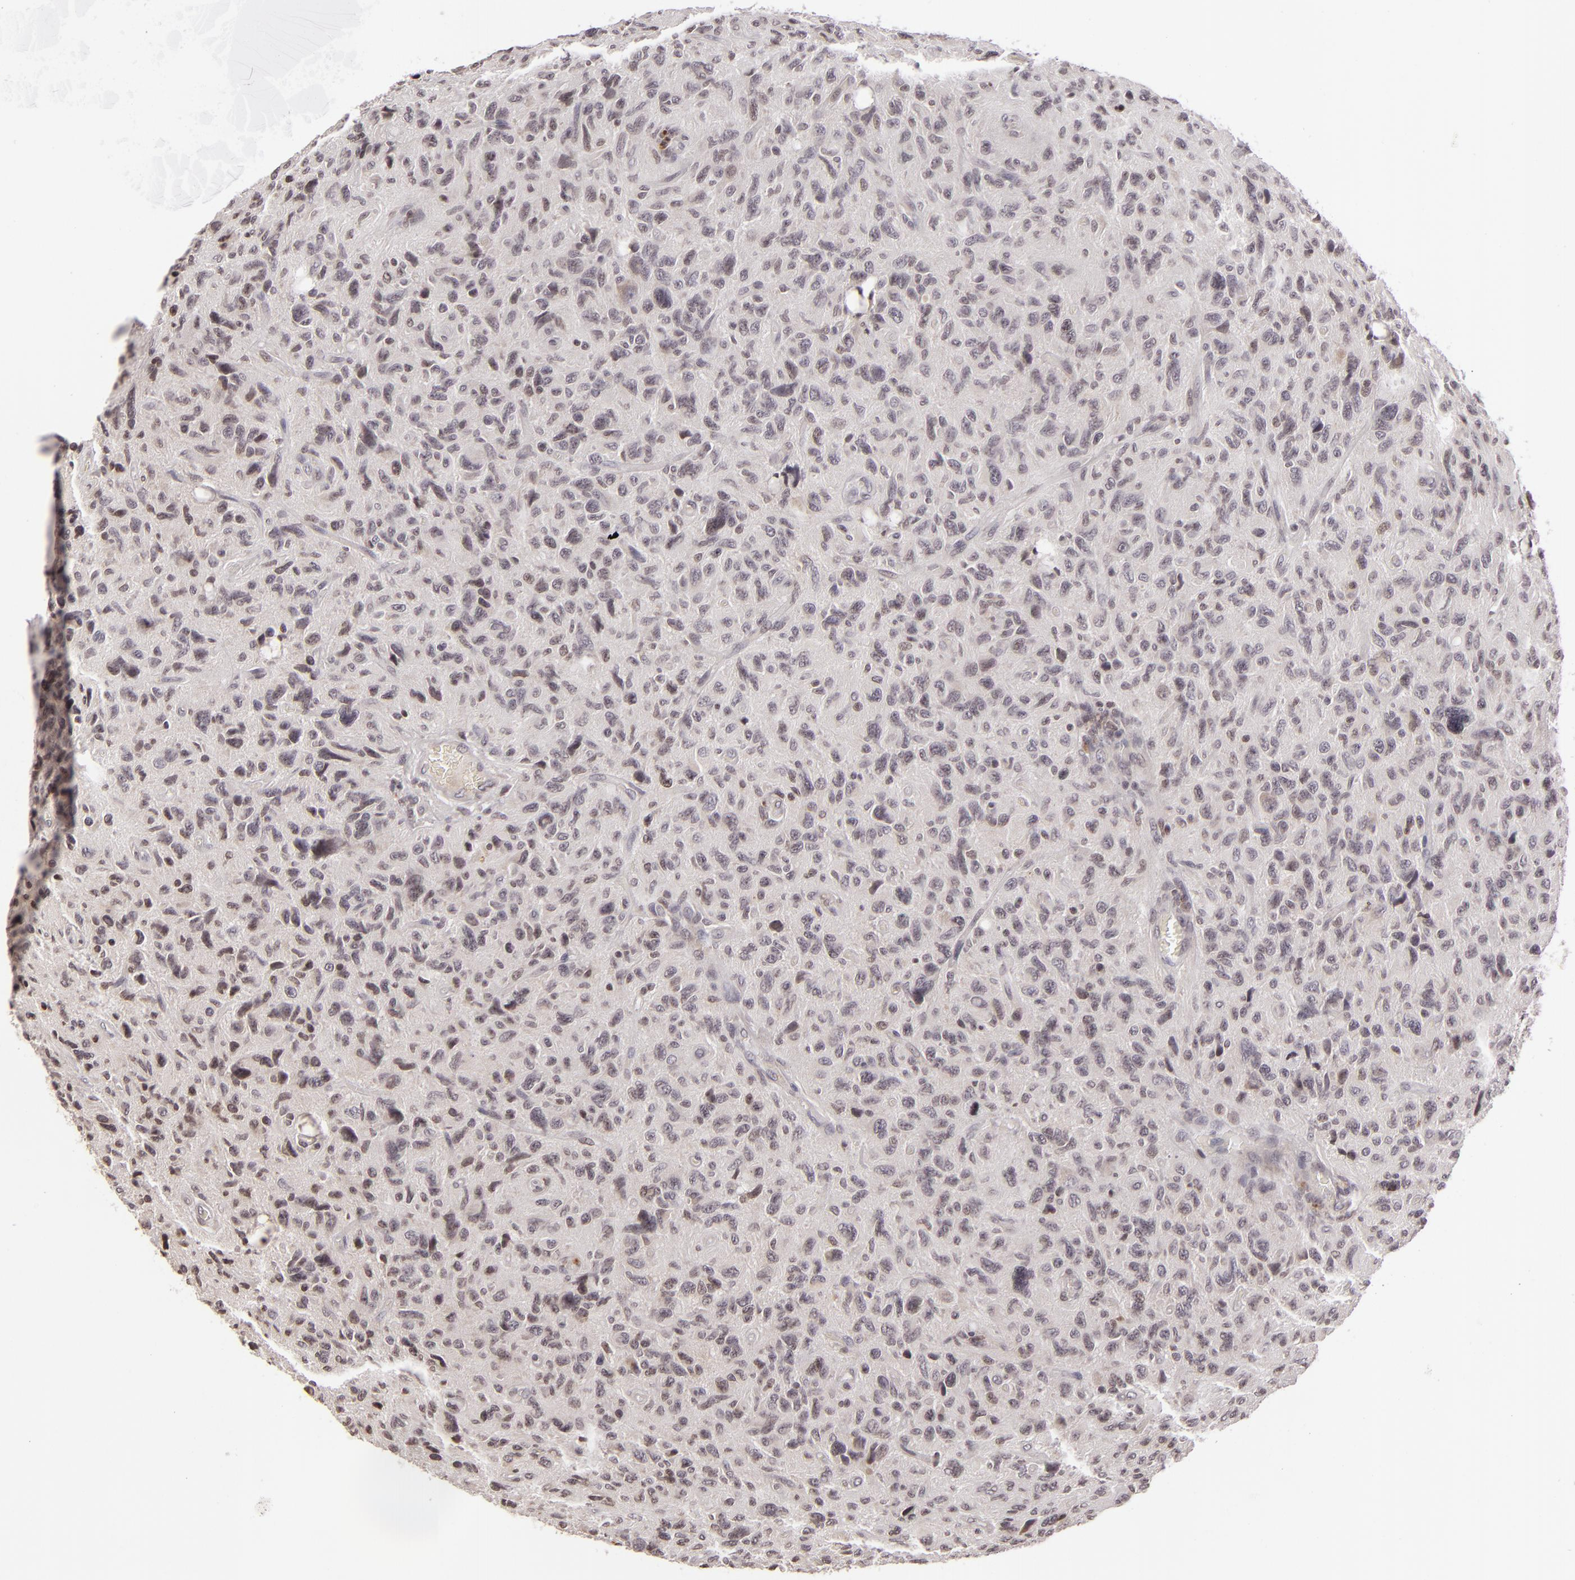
{"staining": {"intensity": "weak", "quantity": "<25%", "location": "nuclear"}, "tissue": "glioma", "cell_type": "Tumor cells", "image_type": "cancer", "snomed": [{"axis": "morphology", "description": "Glioma, malignant, High grade"}, {"axis": "topography", "description": "Brain"}], "caption": "This image is of malignant glioma (high-grade) stained with immunohistochemistry to label a protein in brown with the nuclei are counter-stained blue. There is no positivity in tumor cells.", "gene": "AKAP6", "patient": {"sex": "female", "age": 60}}